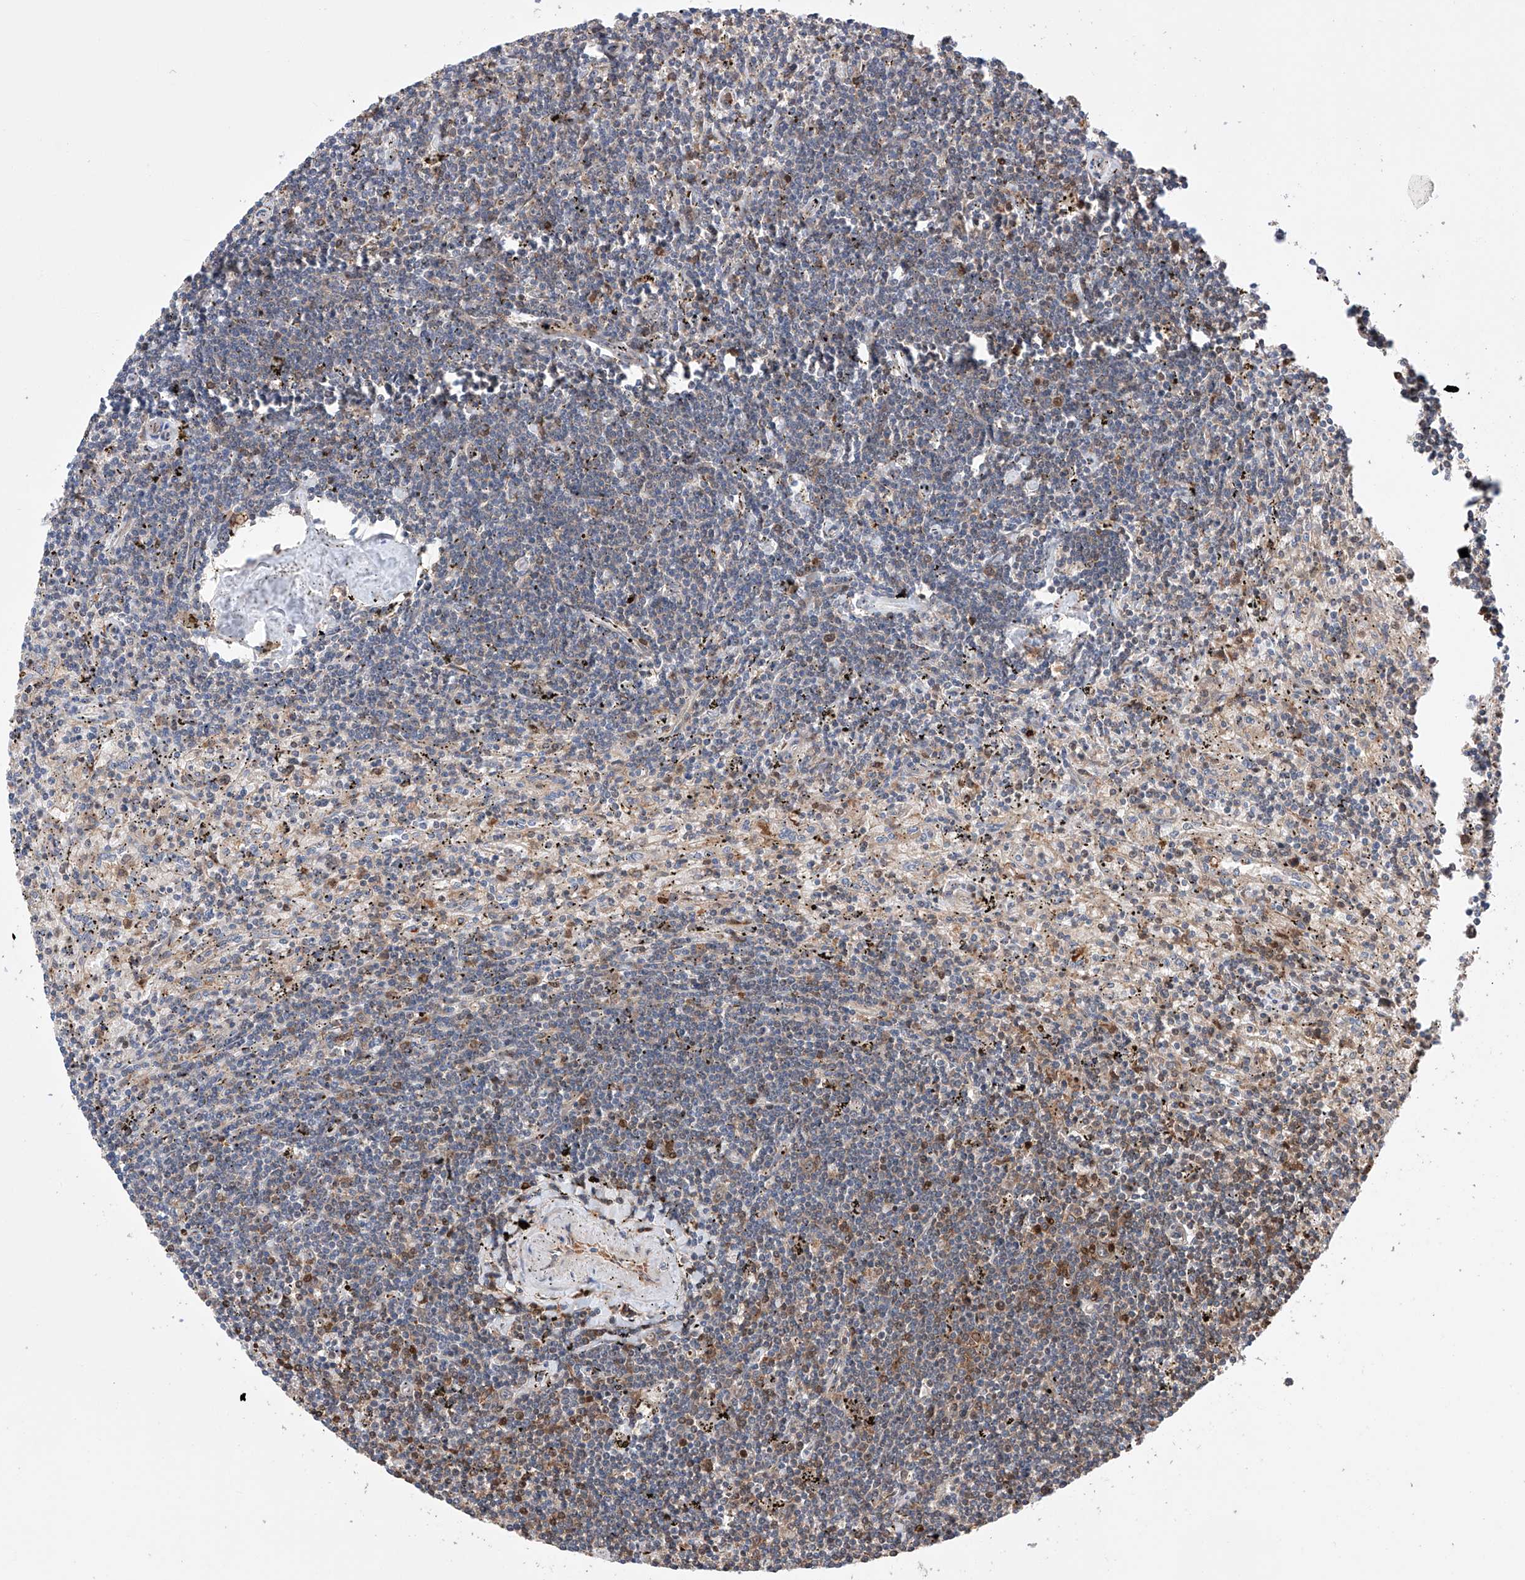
{"staining": {"intensity": "weak", "quantity": "<25%", "location": "cytoplasmic/membranous"}, "tissue": "lymphoma", "cell_type": "Tumor cells", "image_type": "cancer", "snomed": [{"axis": "morphology", "description": "Malignant lymphoma, non-Hodgkin's type, Low grade"}, {"axis": "topography", "description": "Spleen"}], "caption": "Micrograph shows no protein positivity in tumor cells of malignant lymphoma, non-Hodgkin's type (low-grade) tissue. (Immunohistochemistry (ihc), brightfield microscopy, high magnification).", "gene": "TIMM23", "patient": {"sex": "male", "age": 76}}